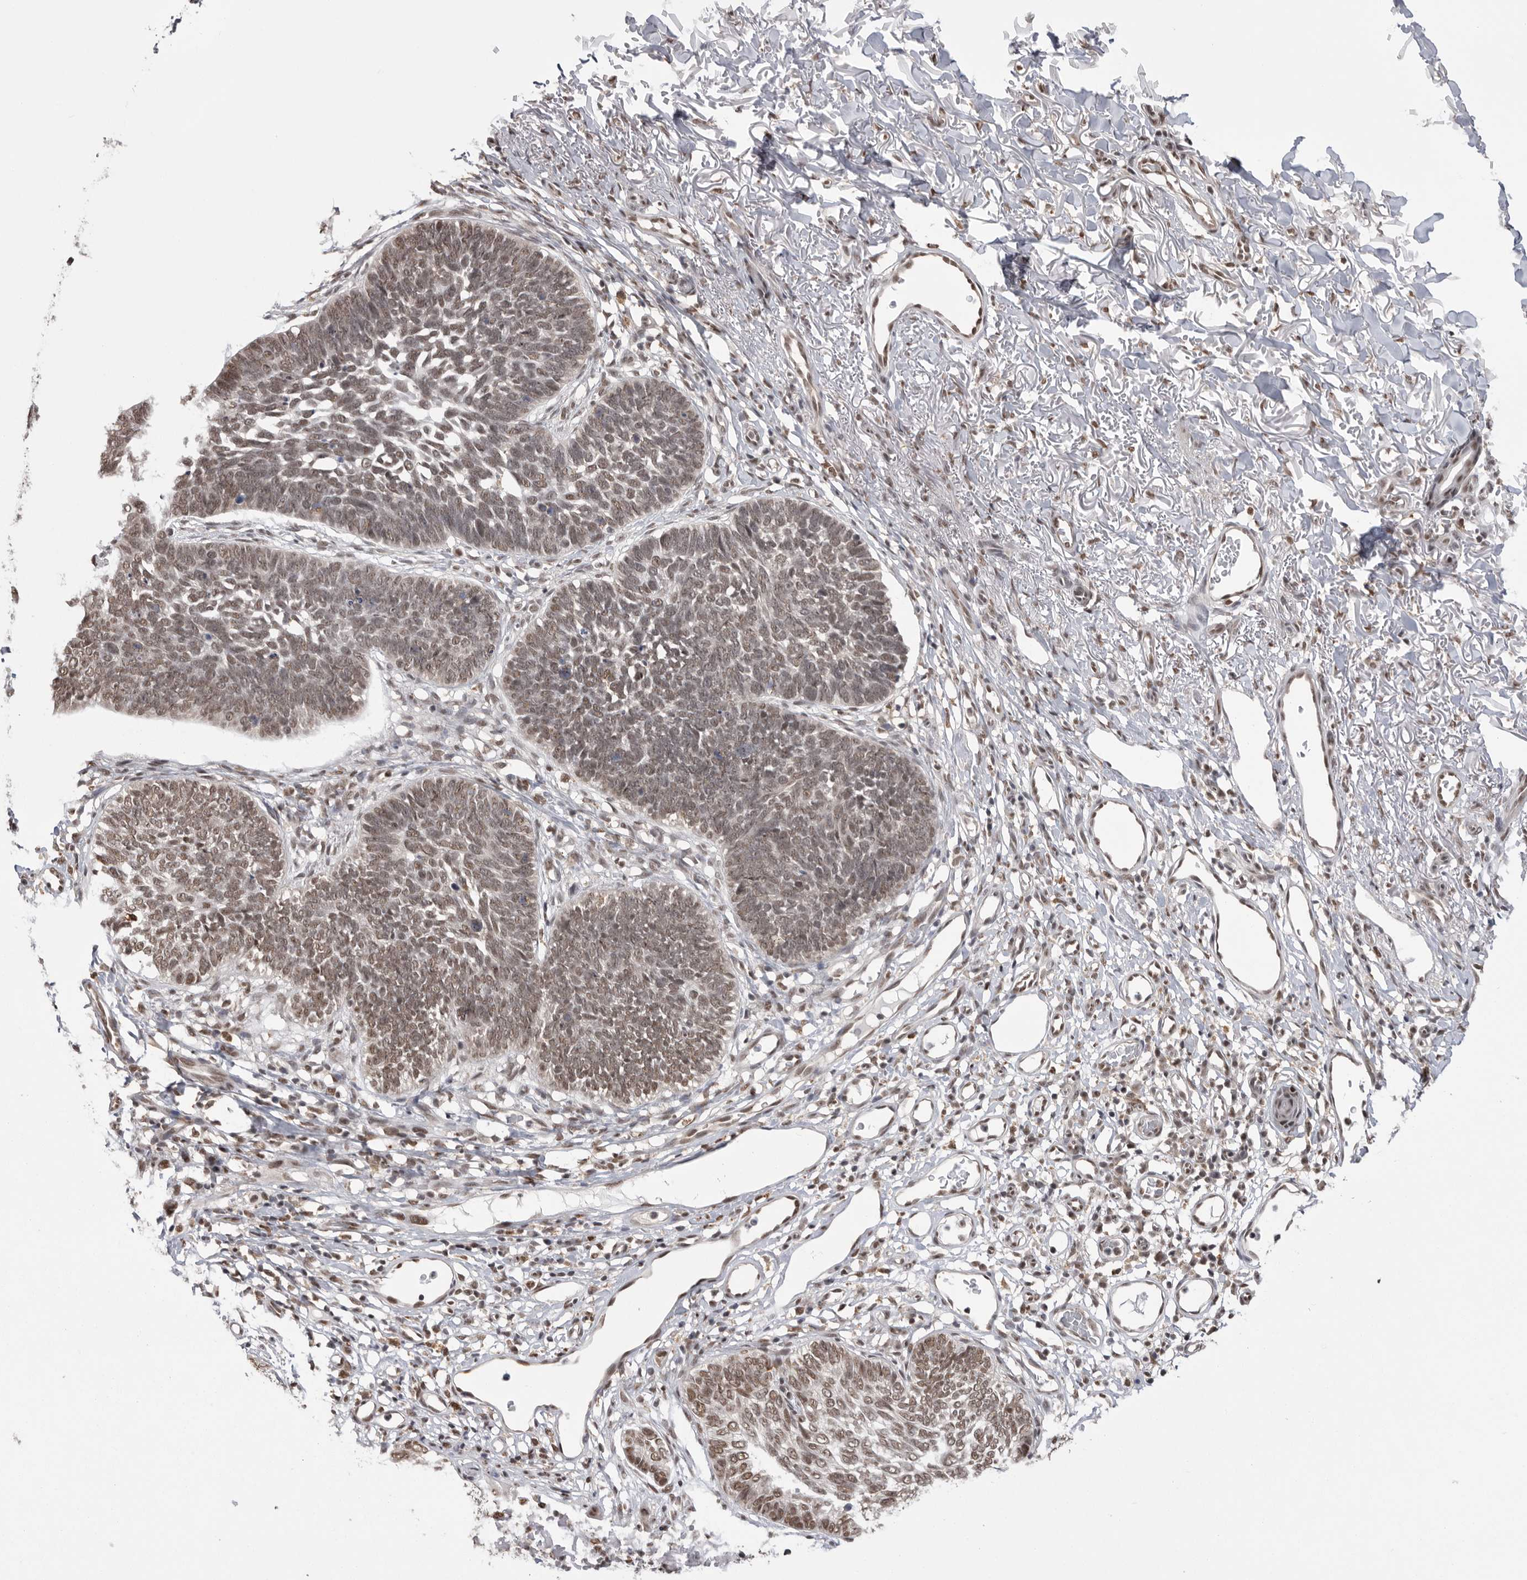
{"staining": {"intensity": "moderate", "quantity": ">75%", "location": "nuclear"}, "tissue": "skin cancer", "cell_type": "Tumor cells", "image_type": "cancer", "snomed": [{"axis": "morphology", "description": "Normal tissue, NOS"}, {"axis": "morphology", "description": "Basal cell carcinoma"}, {"axis": "topography", "description": "Skin"}], "caption": "Skin cancer (basal cell carcinoma) stained with immunohistochemistry (IHC) shows moderate nuclear expression in about >75% of tumor cells. (Stains: DAB (3,3'-diaminobenzidine) in brown, nuclei in blue, Microscopy: brightfield microscopy at high magnification).", "gene": "BCLAF3", "patient": {"sex": "male", "age": 77}}